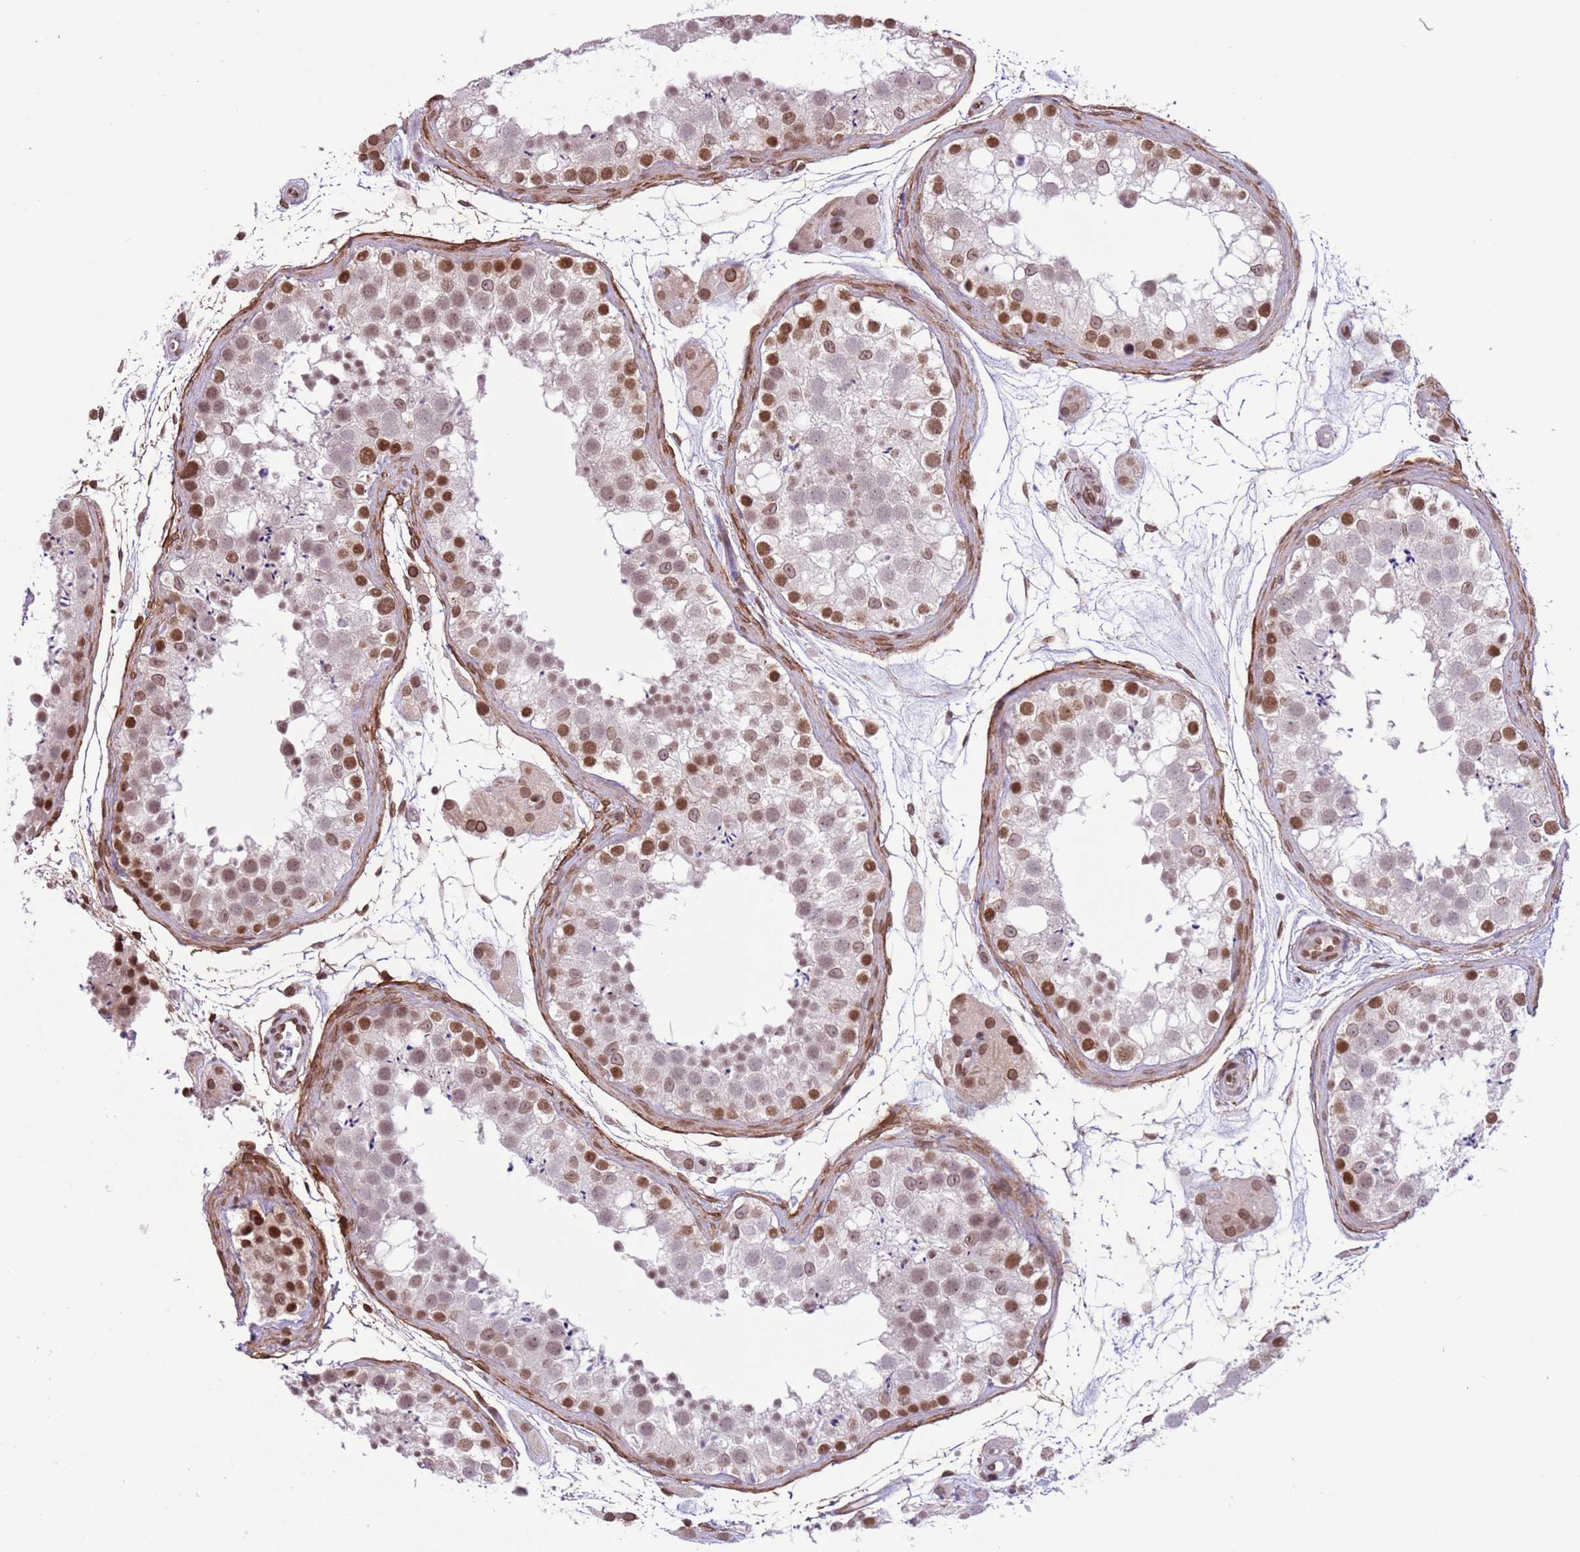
{"staining": {"intensity": "moderate", "quantity": "25%-75%", "location": "nuclear"}, "tissue": "testis", "cell_type": "Cells in seminiferous ducts", "image_type": "normal", "snomed": [{"axis": "morphology", "description": "Normal tissue, NOS"}, {"axis": "topography", "description": "Testis"}], "caption": "Cells in seminiferous ducts exhibit medium levels of moderate nuclear positivity in approximately 25%-75% of cells in unremarkable testis.", "gene": "ZGLP1", "patient": {"sex": "male", "age": 41}}